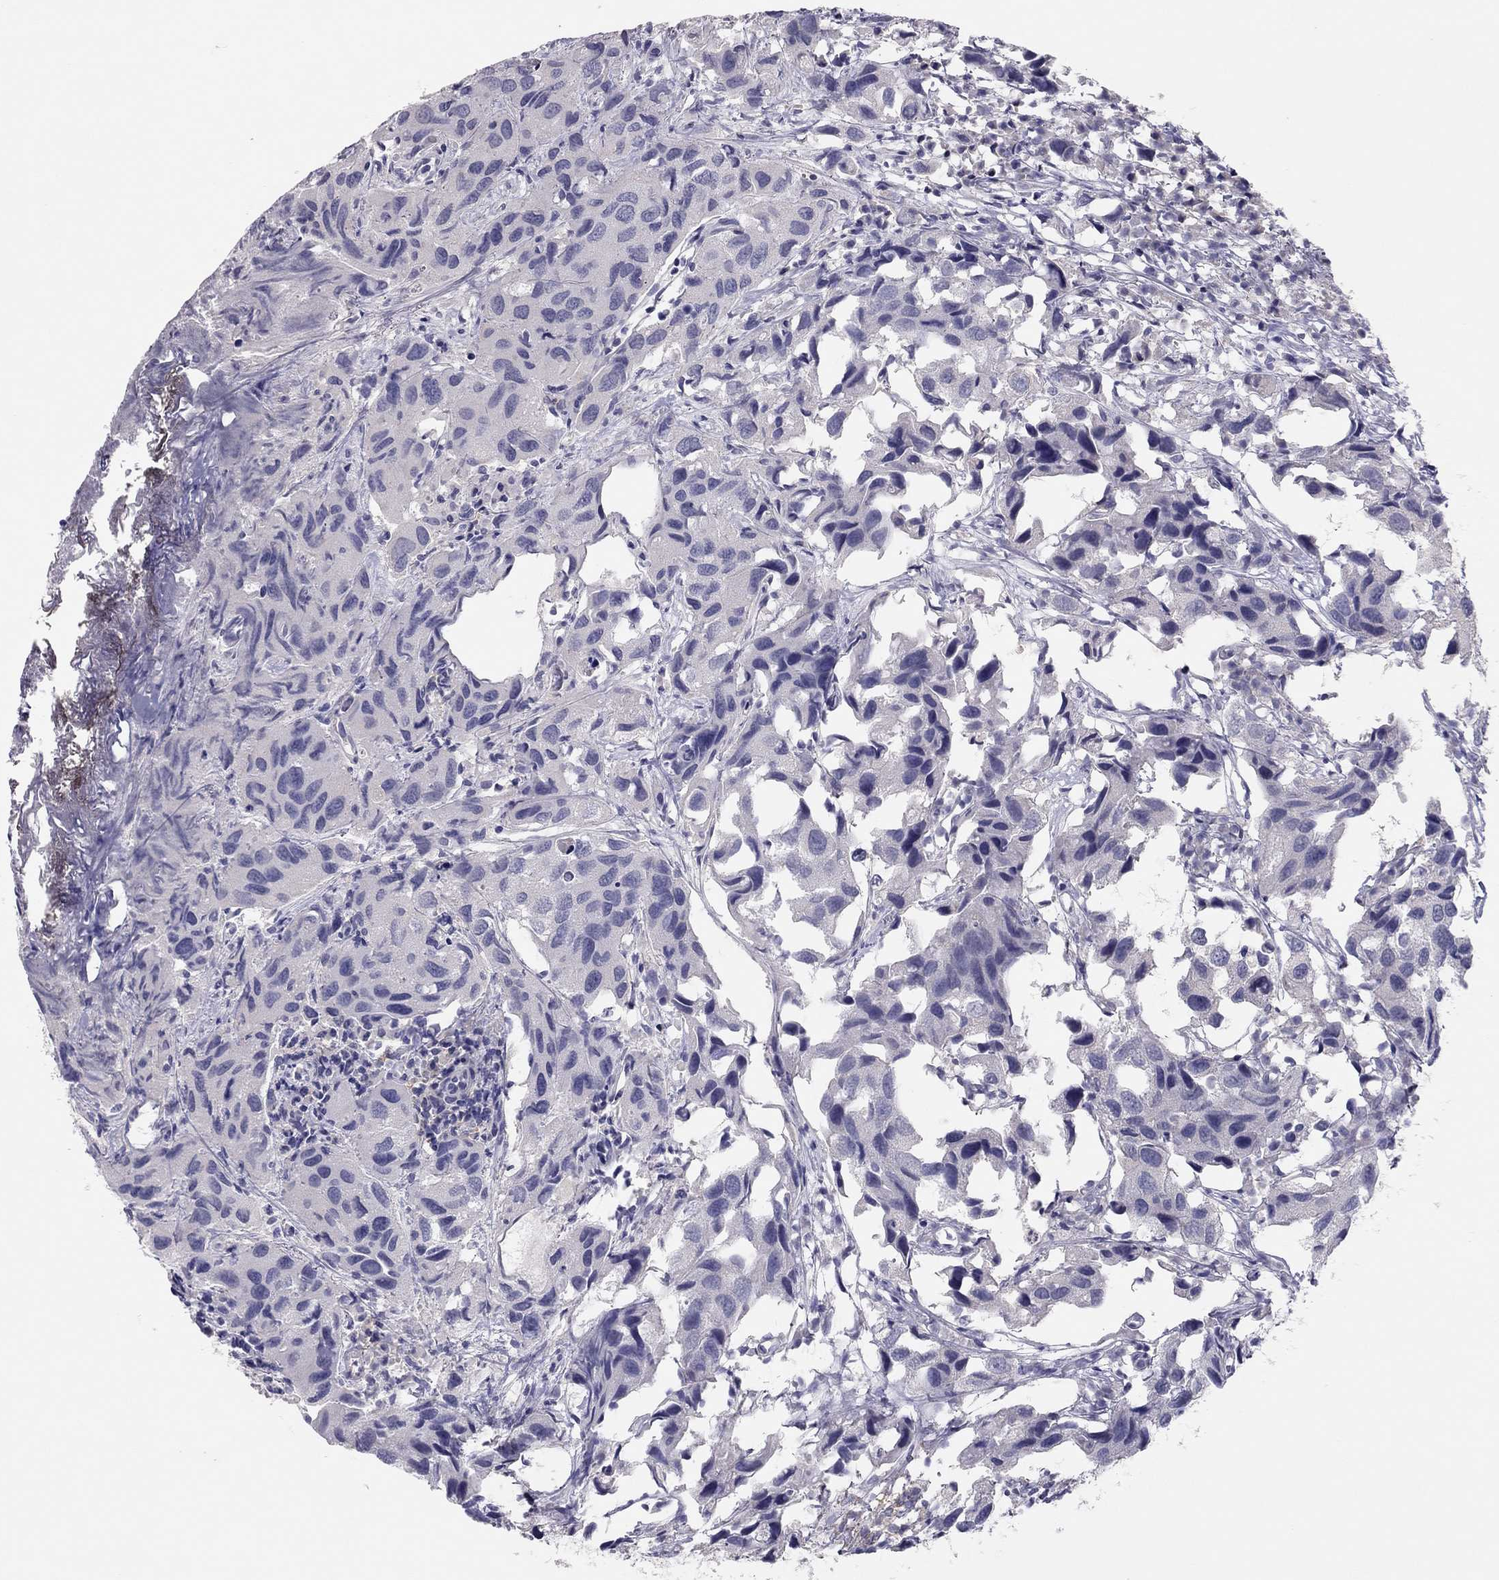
{"staining": {"intensity": "negative", "quantity": "none", "location": "none"}, "tissue": "urothelial cancer", "cell_type": "Tumor cells", "image_type": "cancer", "snomed": [{"axis": "morphology", "description": "Urothelial carcinoma, High grade"}, {"axis": "topography", "description": "Urinary bladder"}], "caption": "Urothelial cancer stained for a protein using IHC displays no positivity tumor cells.", "gene": "ADORA2A", "patient": {"sex": "male", "age": 79}}